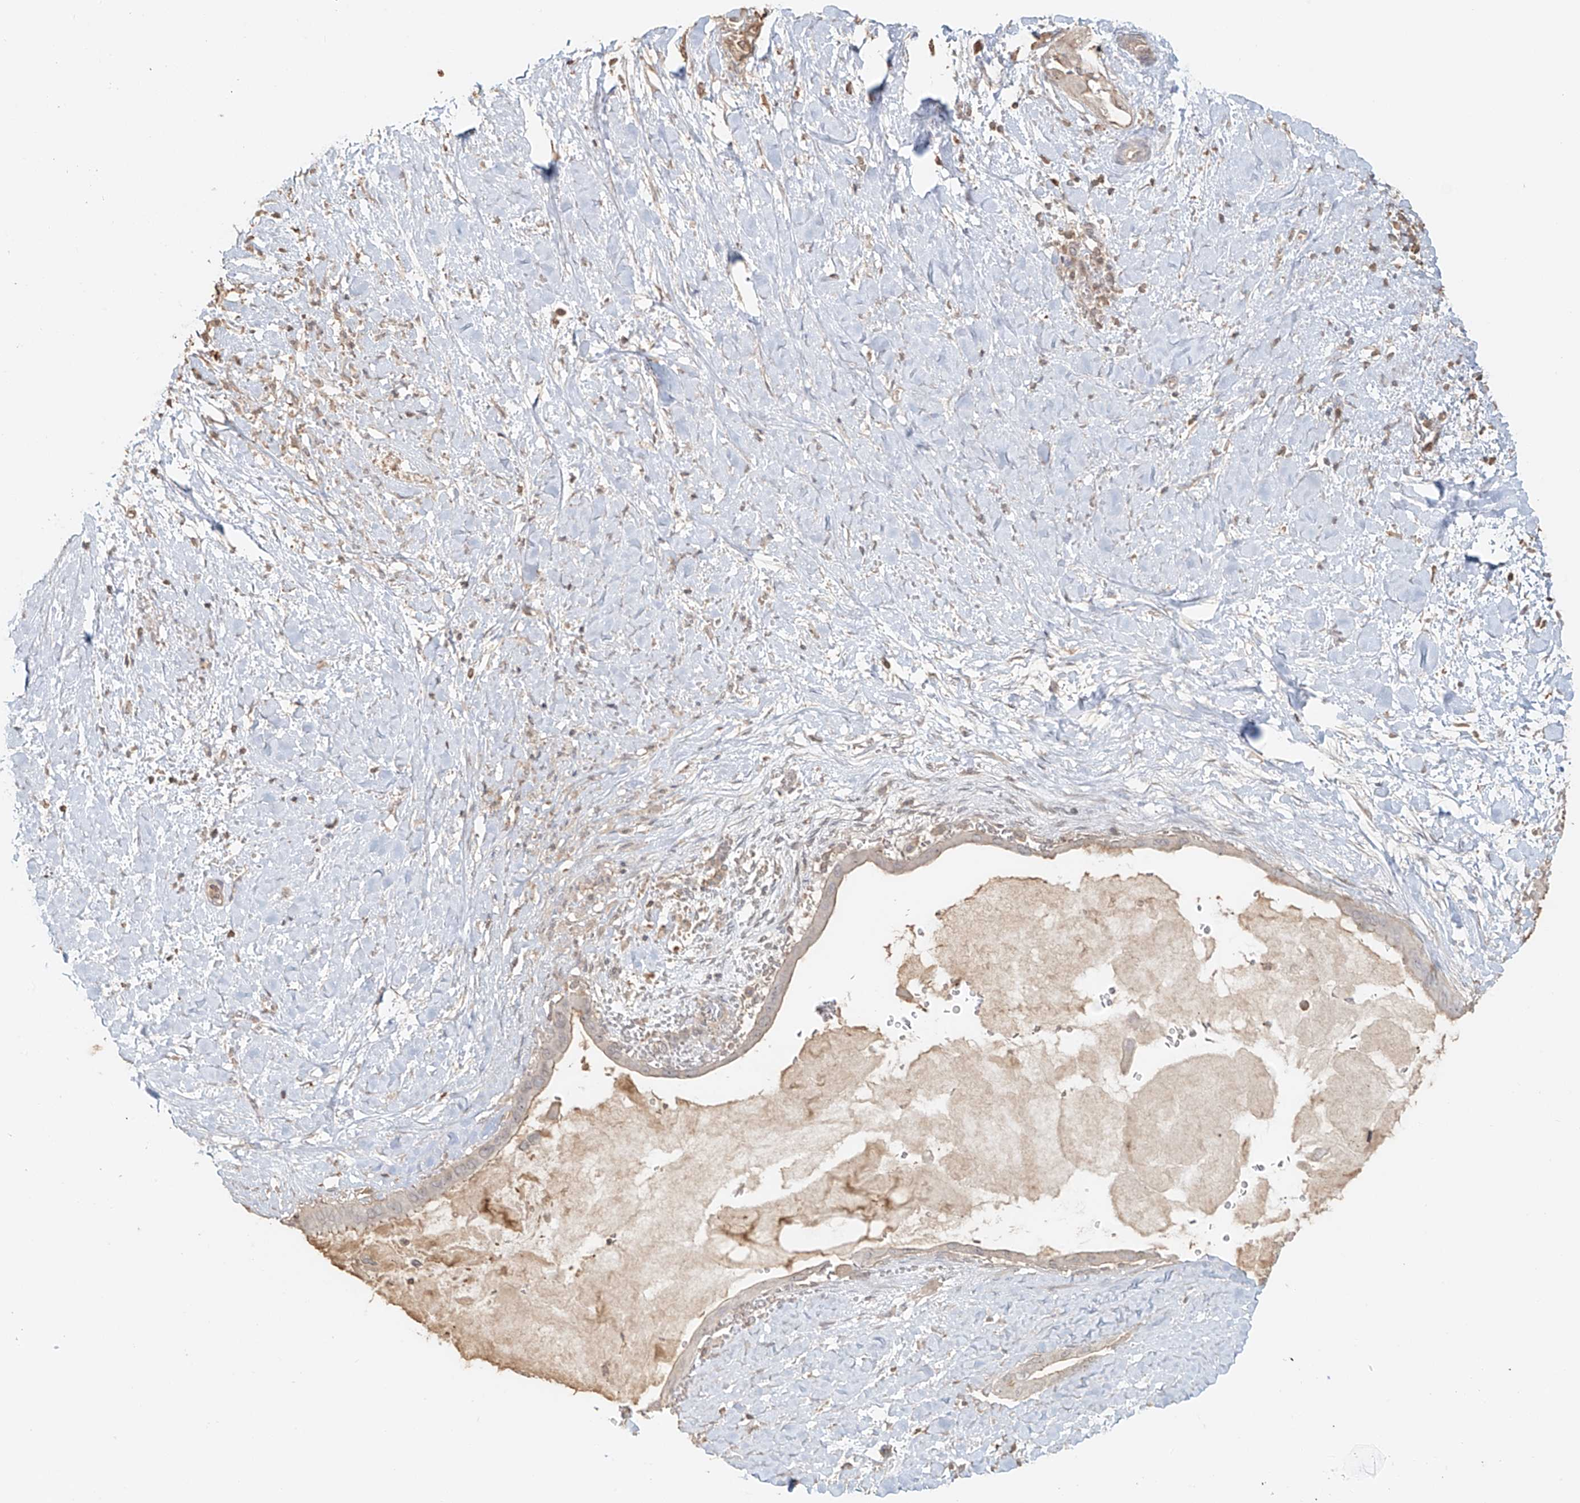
{"staining": {"intensity": "negative", "quantity": "none", "location": "none"}, "tissue": "pancreatic cancer", "cell_type": "Tumor cells", "image_type": "cancer", "snomed": [{"axis": "morphology", "description": "Adenocarcinoma, NOS"}, {"axis": "topography", "description": "Pancreas"}], "caption": "Pancreatic cancer (adenocarcinoma) was stained to show a protein in brown. There is no significant positivity in tumor cells. (Brightfield microscopy of DAB (3,3'-diaminobenzidine) immunohistochemistry at high magnification).", "gene": "NPHS1", "patient": {"sex": "male", "age": 55}}